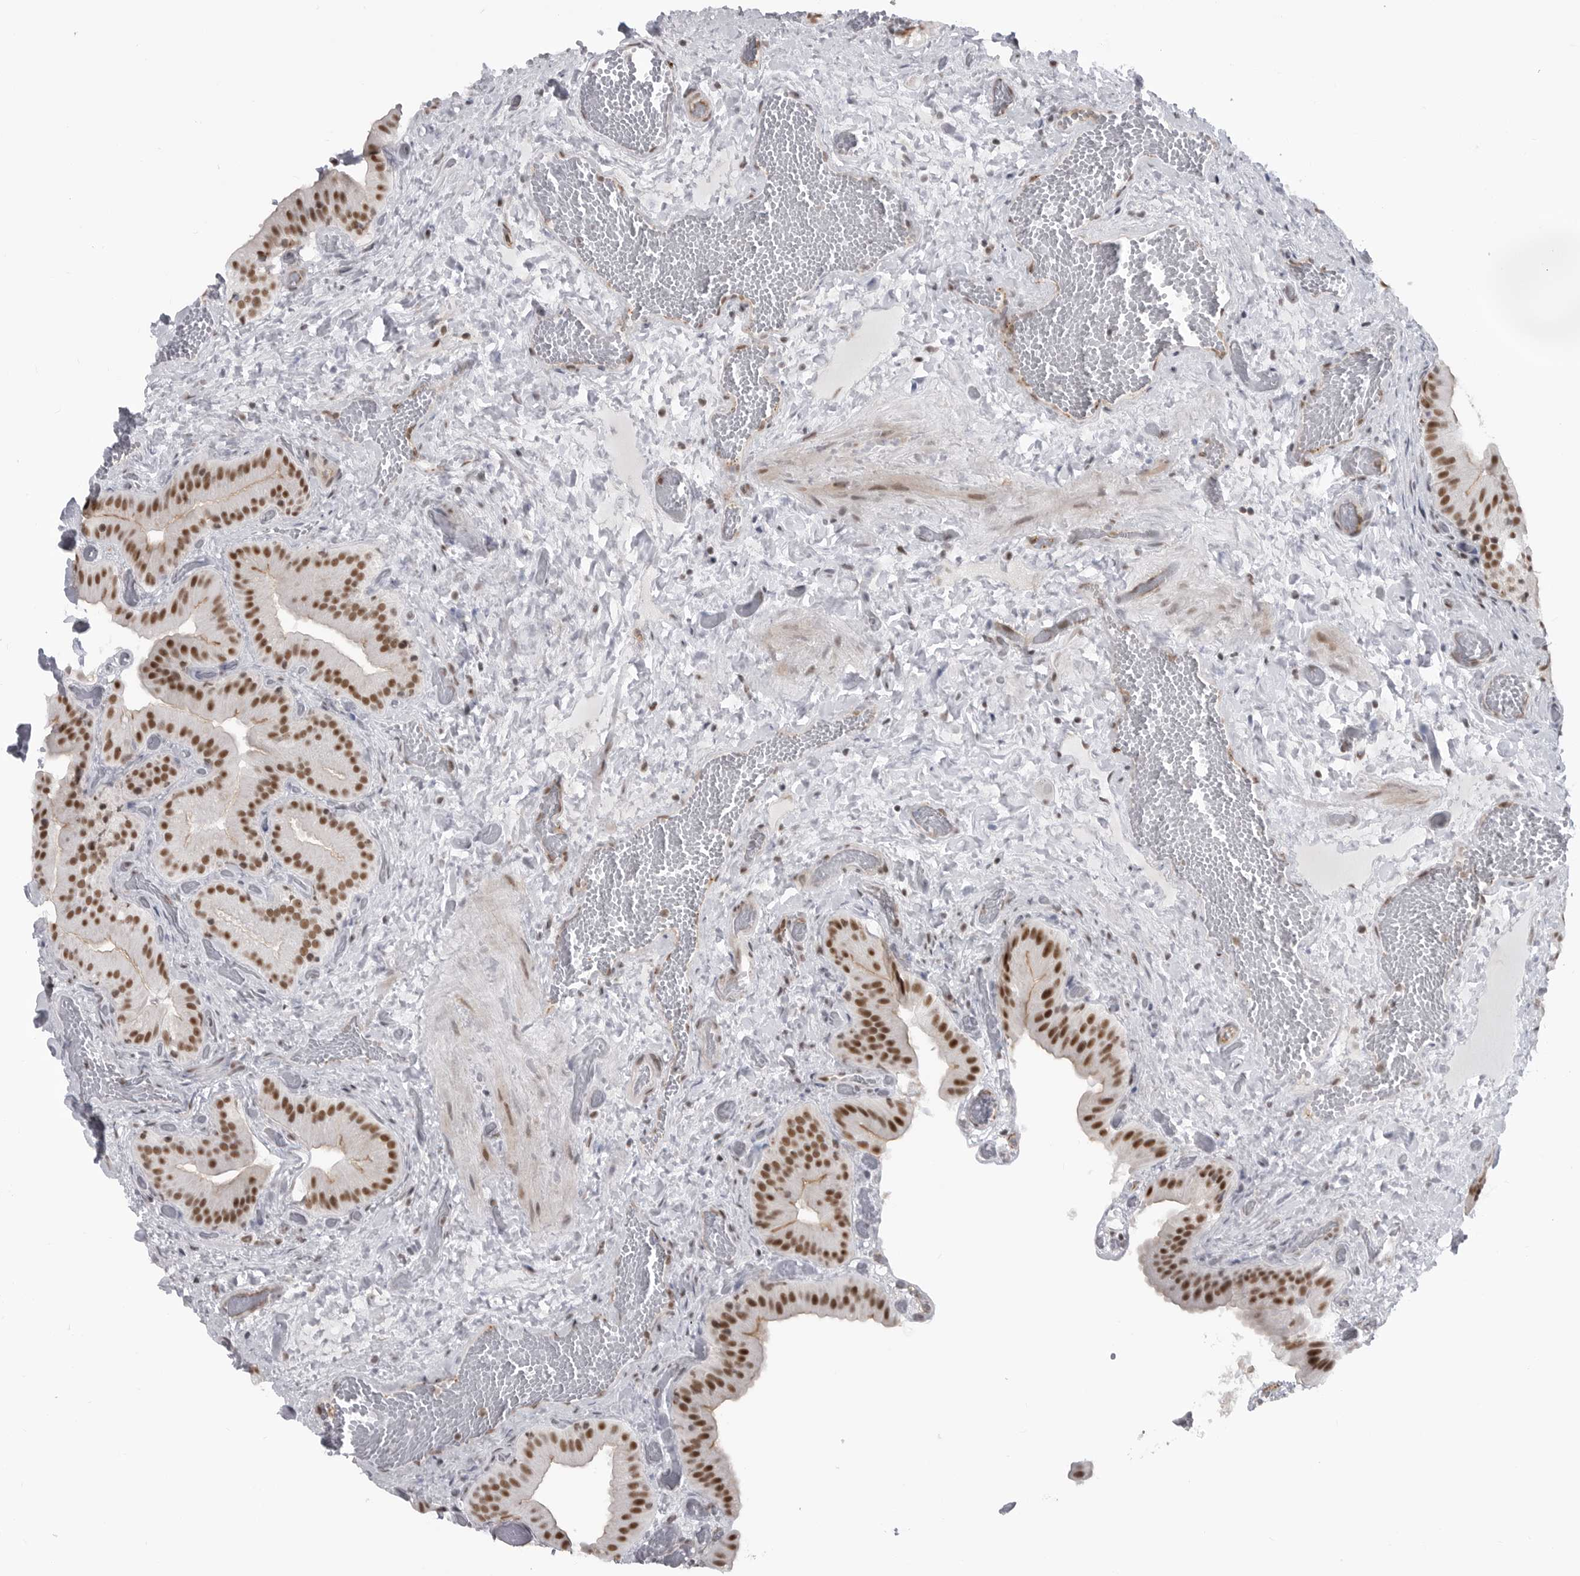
{"staining": {"intensity": "strong", "quantity": ">75%", "location": "nuclear"}, "tissue": "gallbladder", "cell_type": "Glandular cells", "image_type": "normal", "snomed": [{"axis": "morphology", "description": "Normal tissue, NOS"}, {"axis": "topography", "description": "Gallbladder"}], "caption": "High-power microscopy captured an immunohistochemistry image of normal gallbladder, revealing strong nuclear staining in about >75% of glandular cells. The protein of interest is stained brown, and the nuclei are stained in blue (DAB (3,3'-diaminobenzidine) IHC with brightfield microscopy, high magnification).", "gene": "RNF26", "patient": {"sex": "female", "age": 64}}